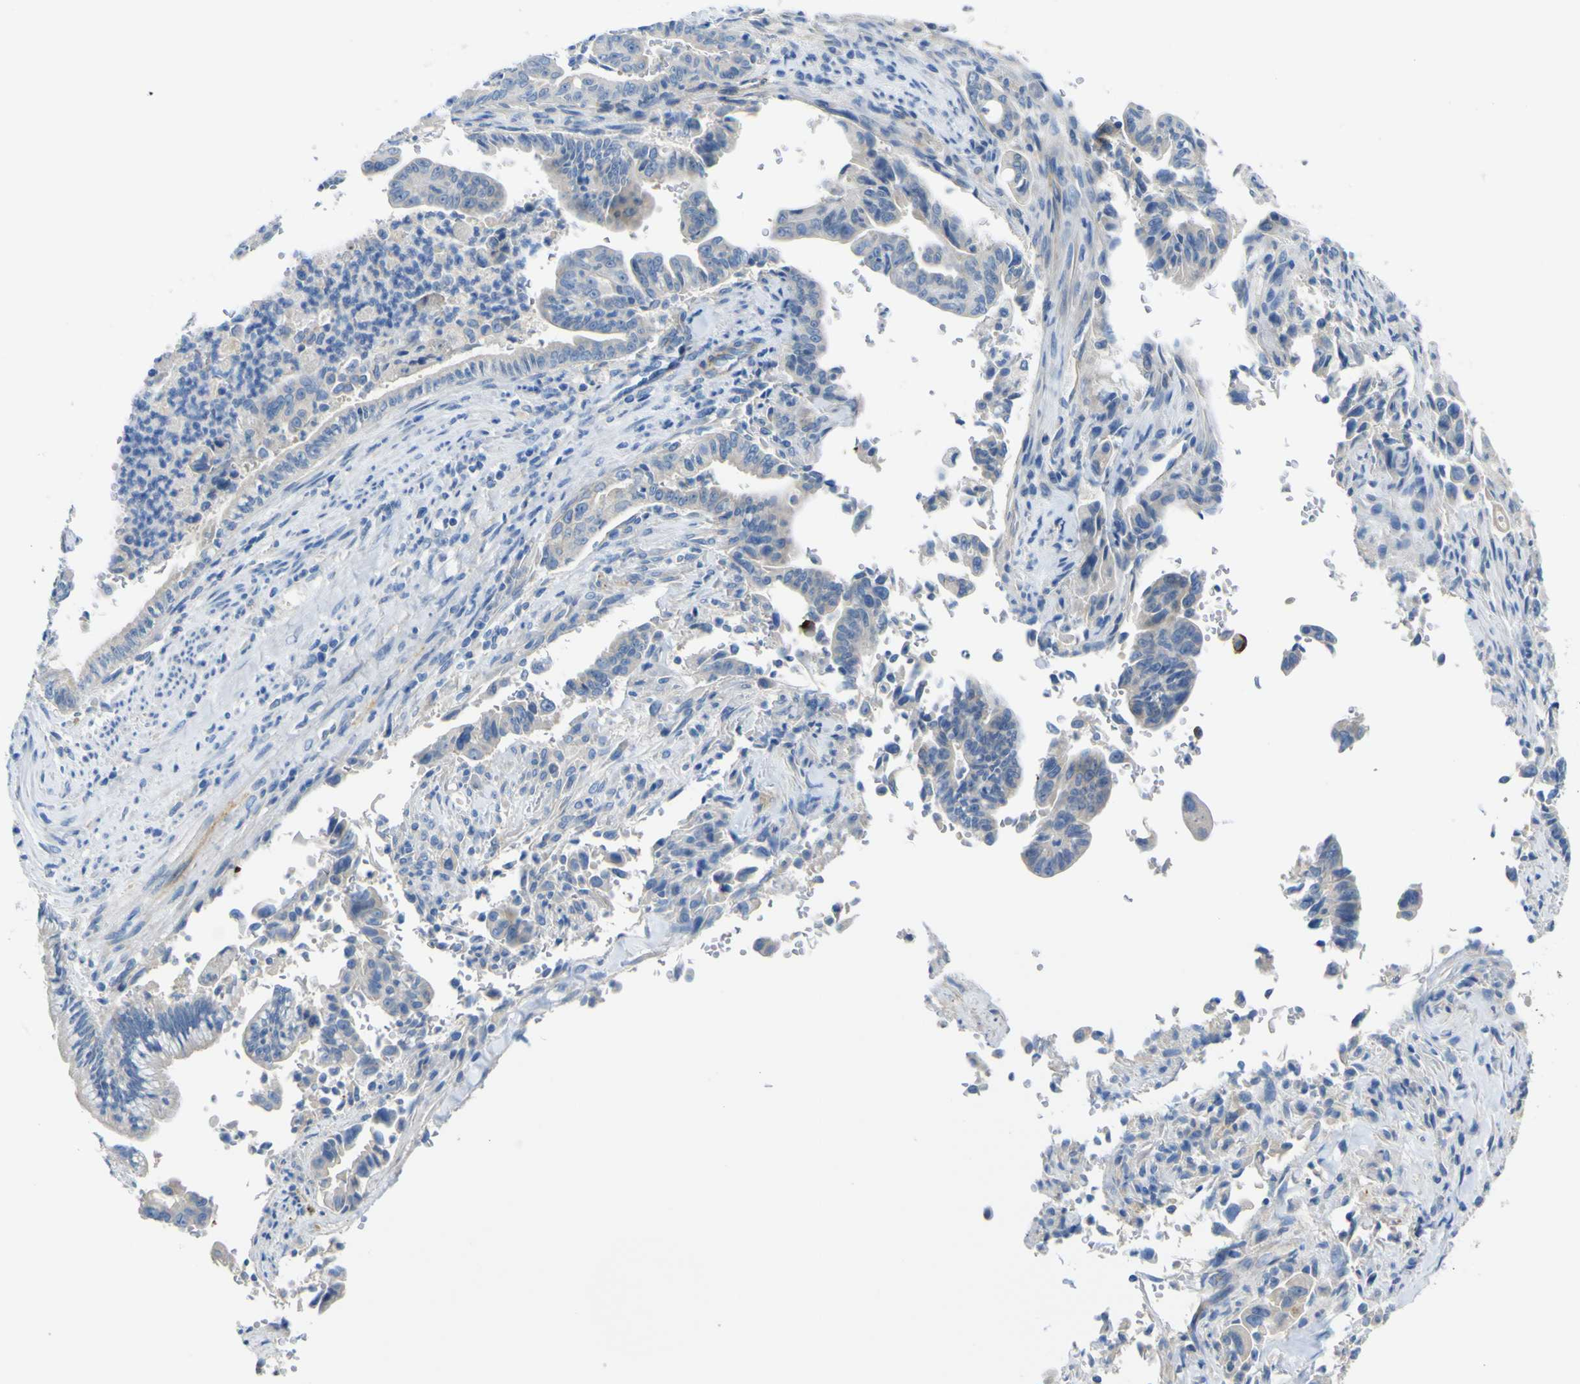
{"staining": {"intensity": "negative", "quantity": "none", "location": "none"}, "tissue": "pancreatic cancer", "cell_type": "Tumor cells", "image_type": "cancer", "snomed": [{"axis": "morphology", "description": "Adenocarcinoma, NOS"}, {"axis": "topography", "description": "Pancreas"}], "caption": "A micrograph of pancreatic cancer (adenocarcinoma) stained for a protein exhibits no brown staining in tumor cells. (Immunohistochemistry, brightfield microscopy, high magnification).", "gene": "ADGRA2", "patient": {"sex": "male", "age": 70}}